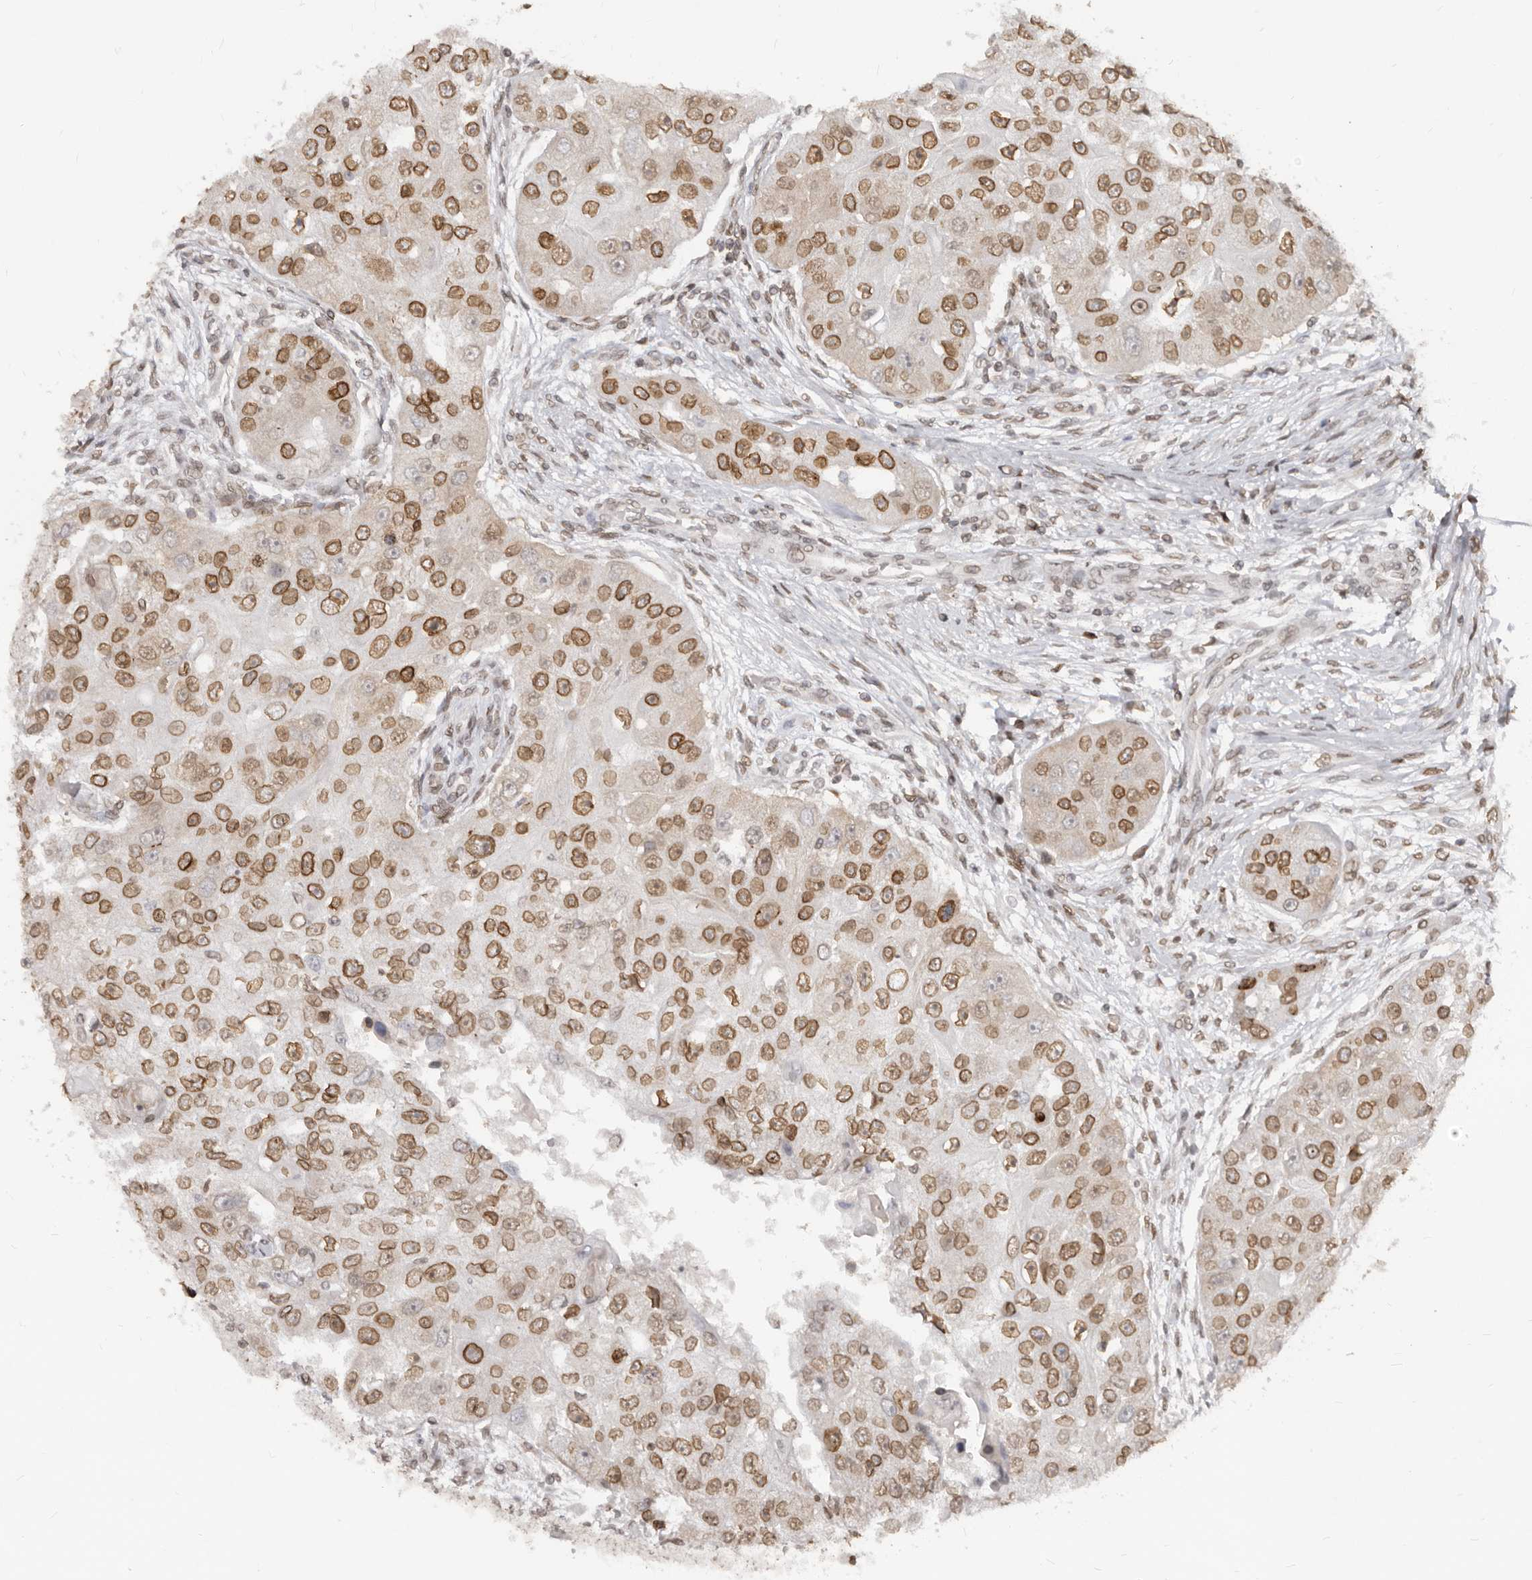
{"staining": {"intensity": "moderate", "quantity": ">75%", "location": "cytoplasmic/membranous,nuclear"}, "tissue": "head and neck cancer", "cell_type": "Tumor cells", "image_type": "cancer", "snomed": [{"axis": "morphology", "description": "Normal tissue, NOS"}, {"axis": "morphology", "description": "Squamous cell carcinoma, NOS"}, {"axis": "topography", "description": "Skeletal muscle"}, {"axis": "topography", "description": "Head-Neck"}], "caption": "IHC photomicrograph of squamous cell carcinoma (head and neck) stained for a protein (brown), which demonstrates medium levels of moderate cytoplasmic/membranous and nuclear expression in about >75% of tumor cells.", "gene": "NUP153", "patient": {"sex": "male", "age": 51}}